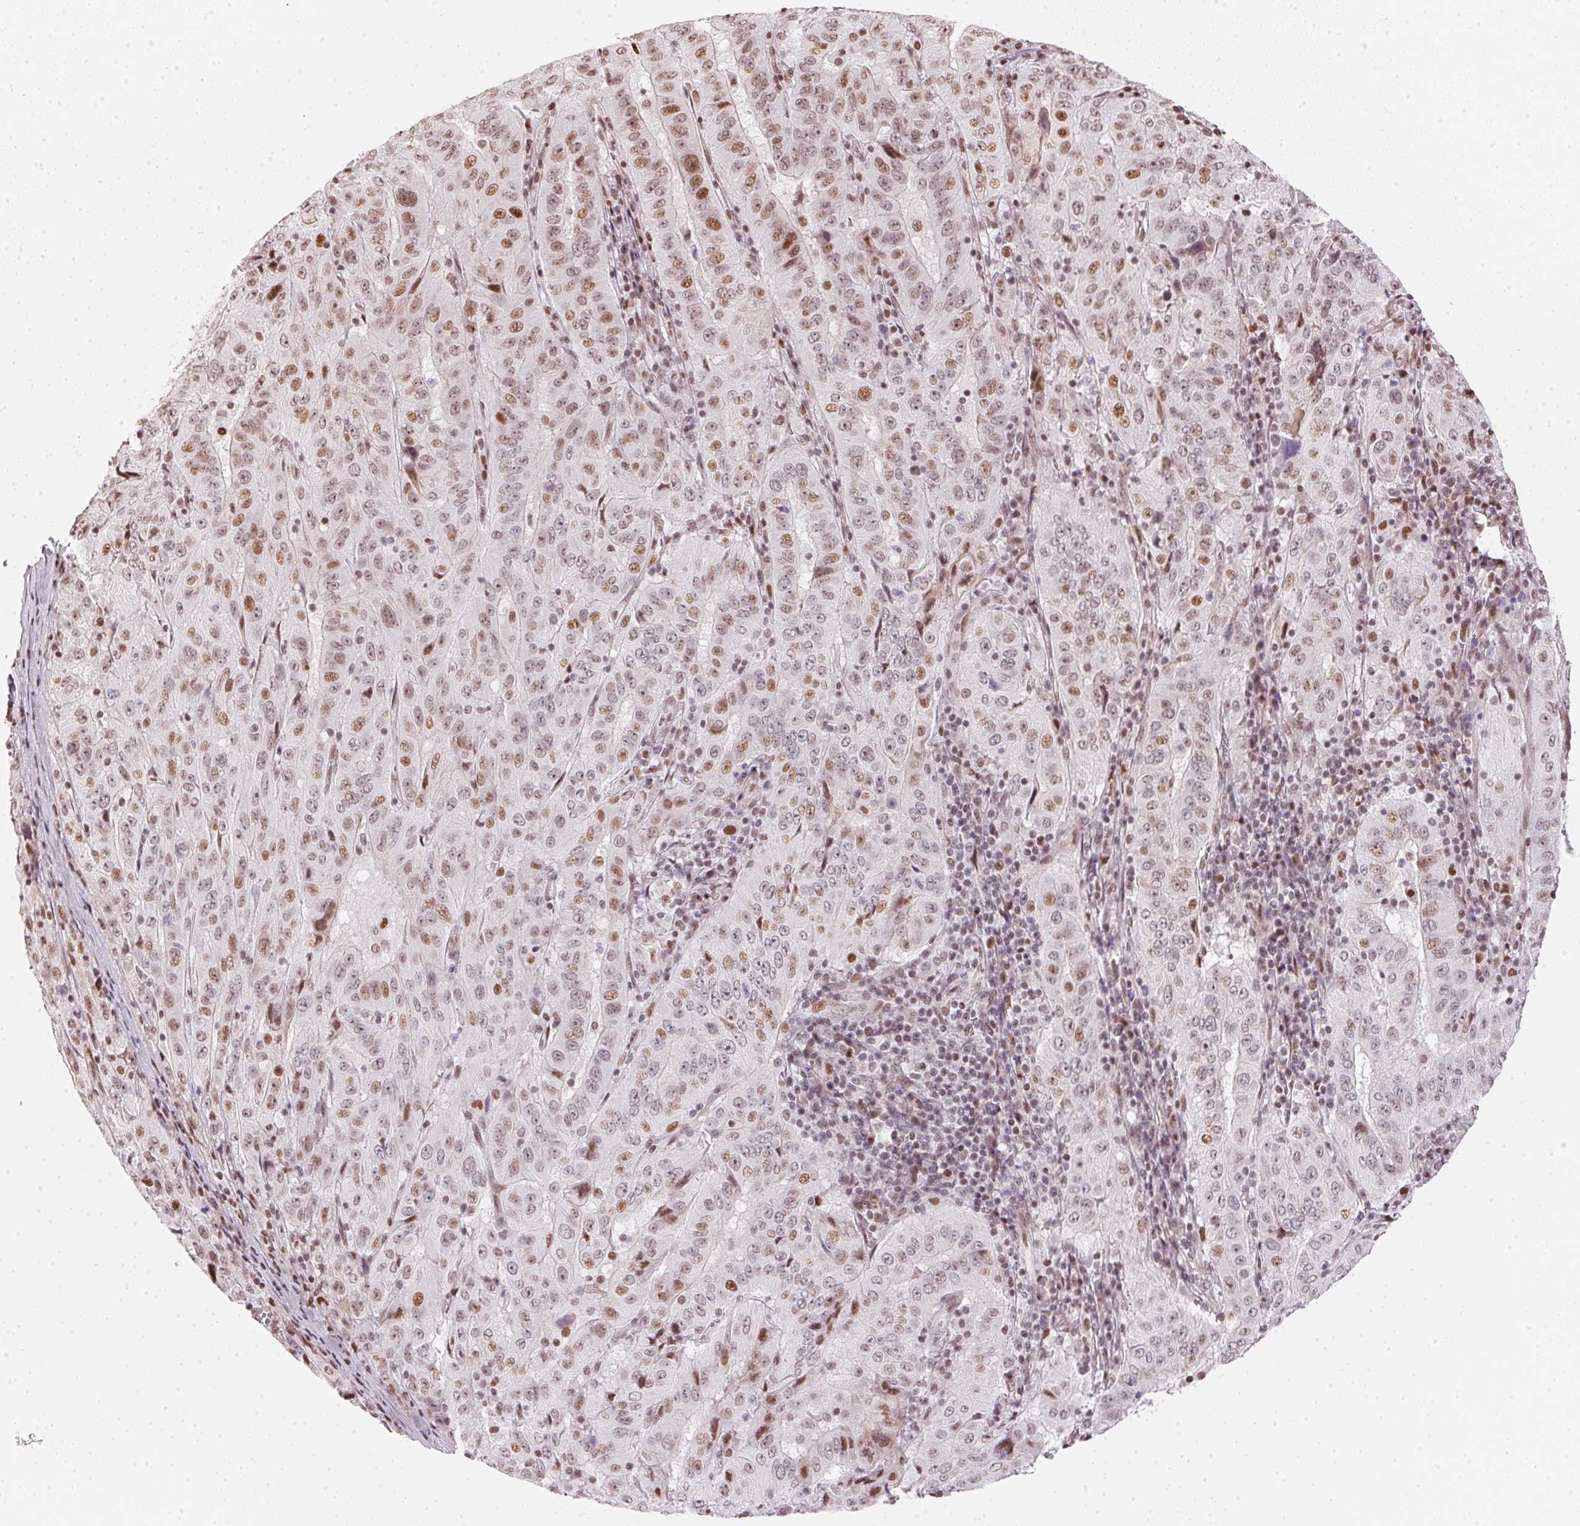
{"staining": {"intensity": "moderate", "quantity": "25%-75%", "location": "nuclear"}, "tissue": "pancreatic cancer", "cell_type": "Tumor cells", "image_type": "cancer", "snomed": [{"axis": "morphology", "description": "Adenocarcinoma, NOS"}, {"axis": "topography", "description": "Pancreas"}], "caption": "Pancreatic adenocarcinoma stained with a brown dye exhibits moderate nuclear positive positivity in about 25%-75% of tumor cells.", "gene": "KAT6A", "patient": {"sex": "male", "age": 63}}